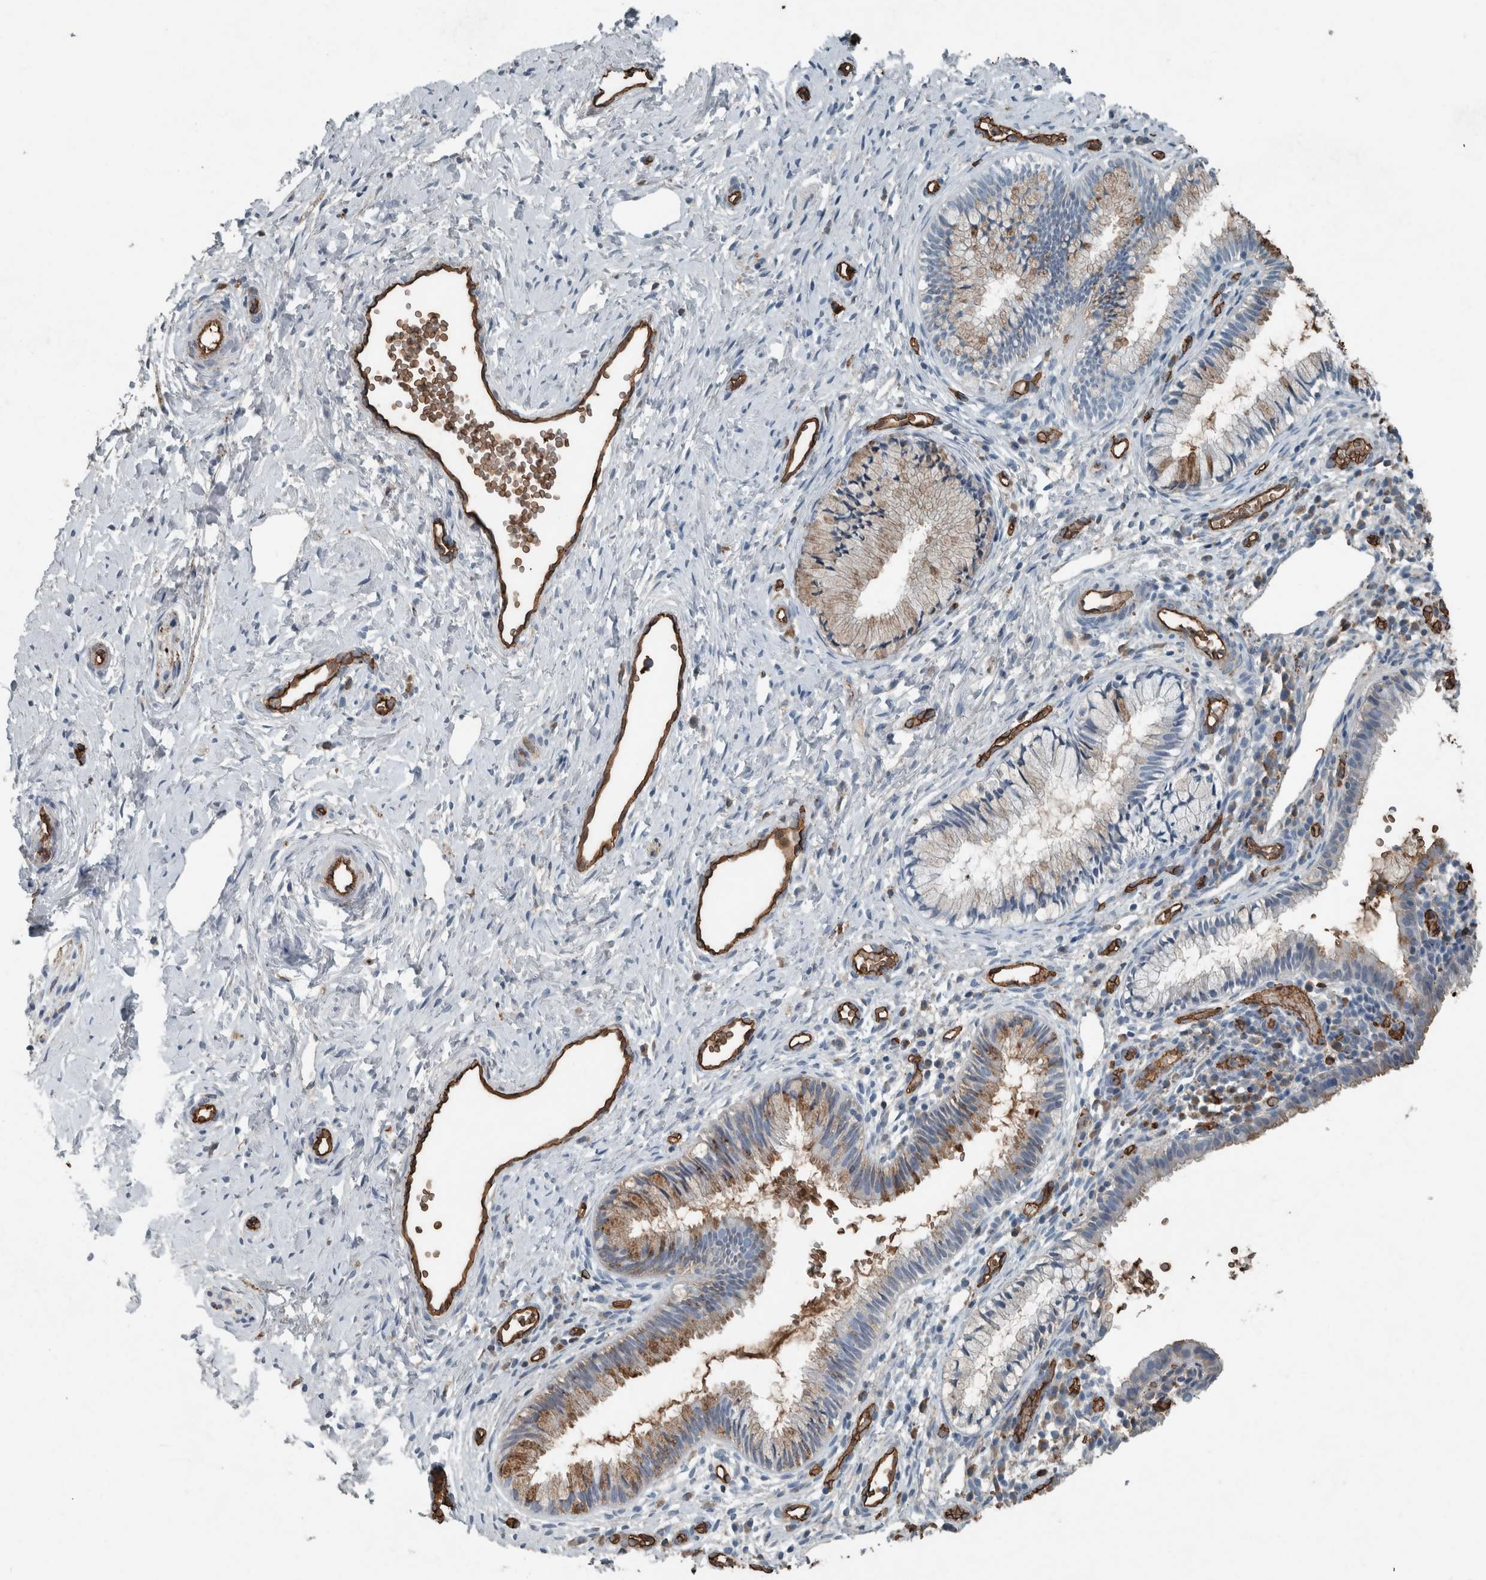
{"staining": {"intensity": "moderate", "quantity": "<25%", "location": "cytoplasmic/membranous"}, "tissue": "cervix", "cell_type": "Glandular cells", "image_type": "normal", "snomed": [{"axis": "morphology", "description": "Normal tissue, NOS"}, {"axis": "topography", "description": "Cervix"}], "caption": "Brown immunohistochemical staining in benign human cervix displays moderate cytoplasmic/membranous staining in approximately <25% of glandular cells.", "gene": "LBP", "patient": {"sex": "female", "age": 27}}